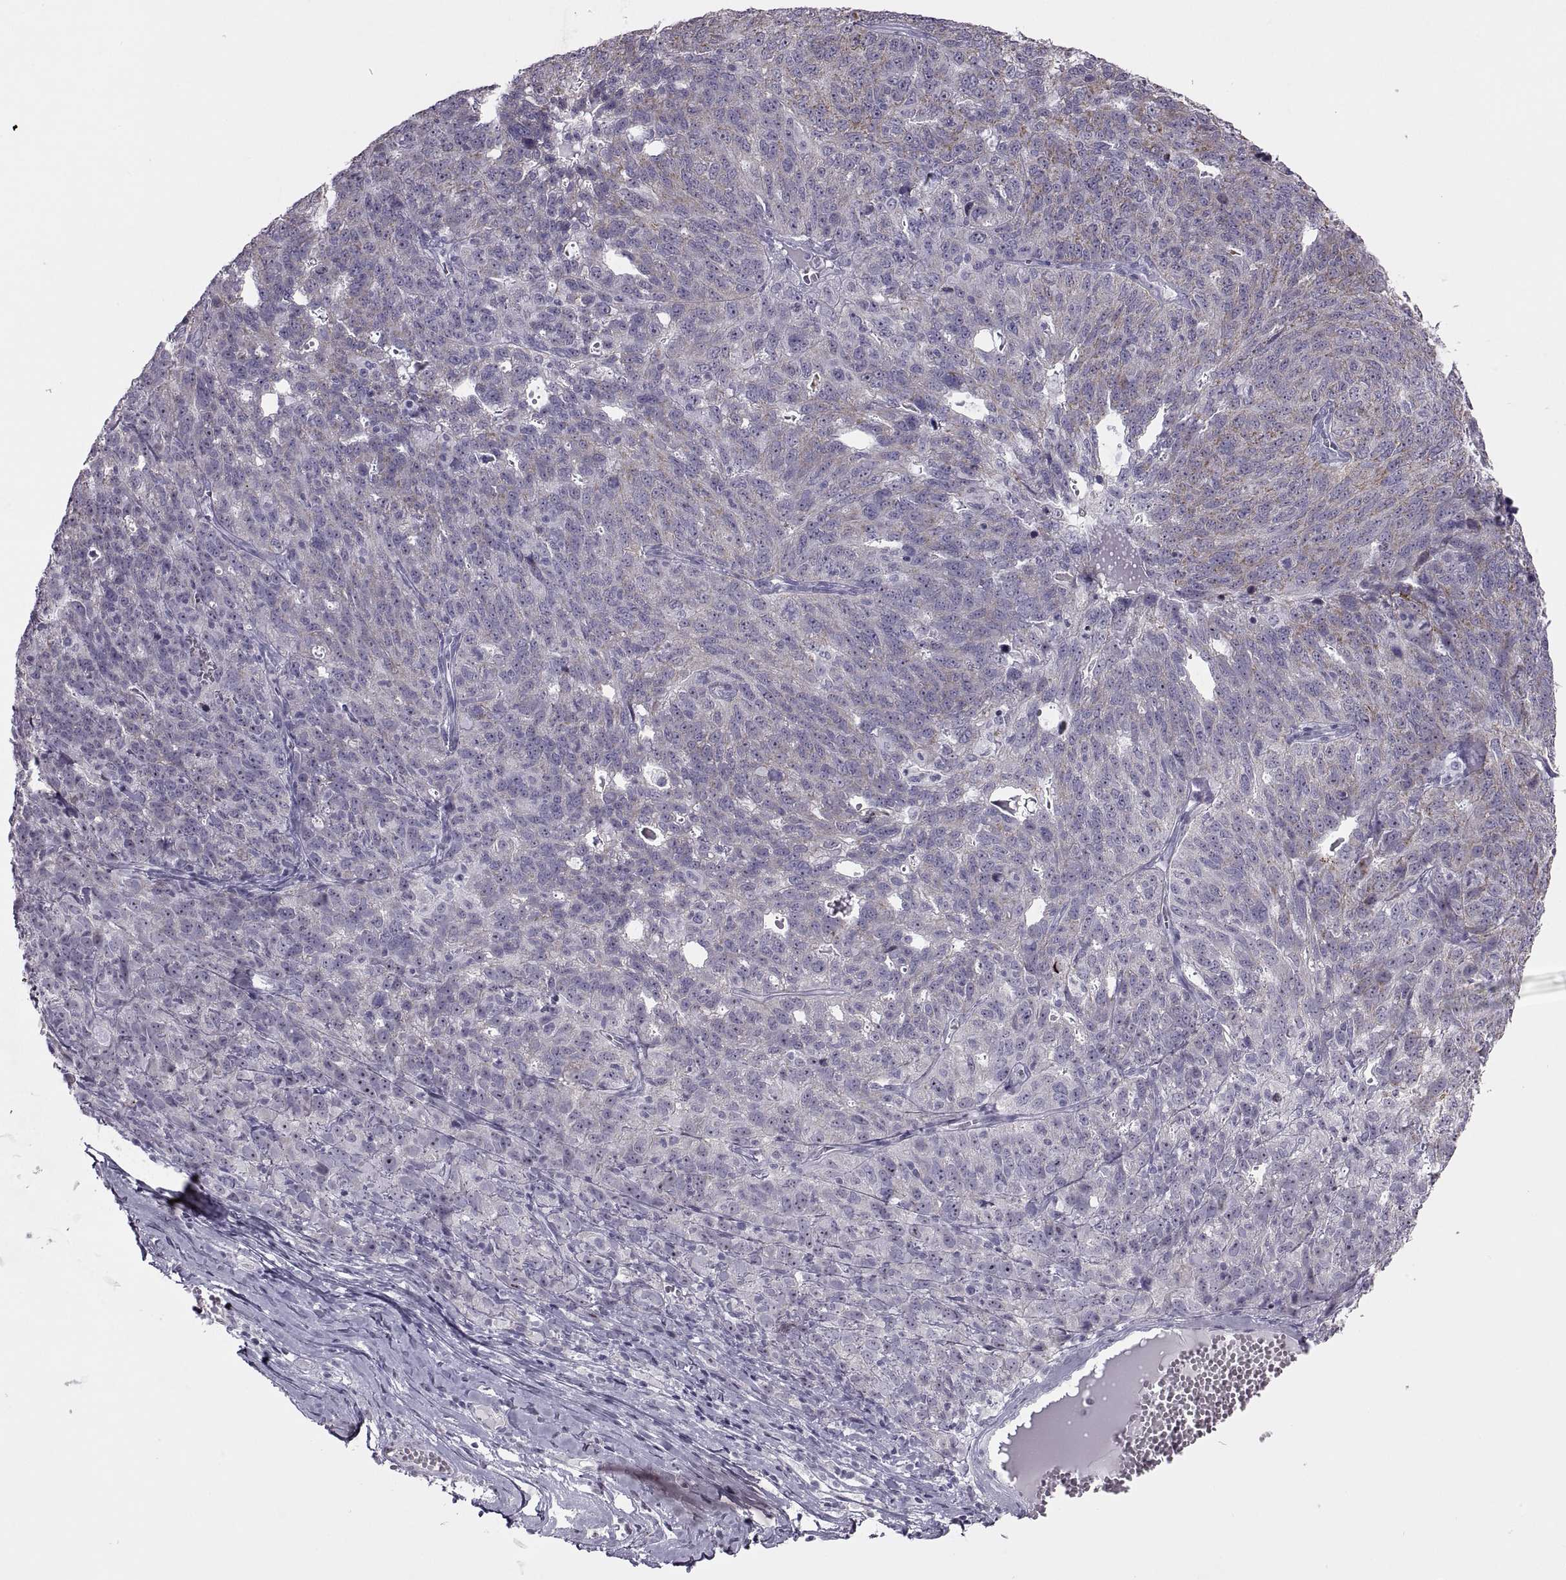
{"staining": {"intensity": "weak", "quantity": "25%-75%", "location": "cytoplasmic/membranous"}, "tissue": "ovarian cancer", "cell_type": "Tumor cells", "image_type": "cancer", "snomed": [{"axis": "morphology", "description": "Cystadenocarcinoma, serous, NOS"}, {"axis": "topography", "description": "Ovary"}], "caption": "Immunohistochemistry (DAB (3,3'-diaminobenzidine)) staining of ovarian cancer (serous cystadenocarcinoma) exhibits weak cytoplasmic/membranous protein staining in approximately 25%-75% of tumor cells. Nuclei are stained in blue.", "gene": "ASIC2", "patient": {"sex": "female", "age": 71}}